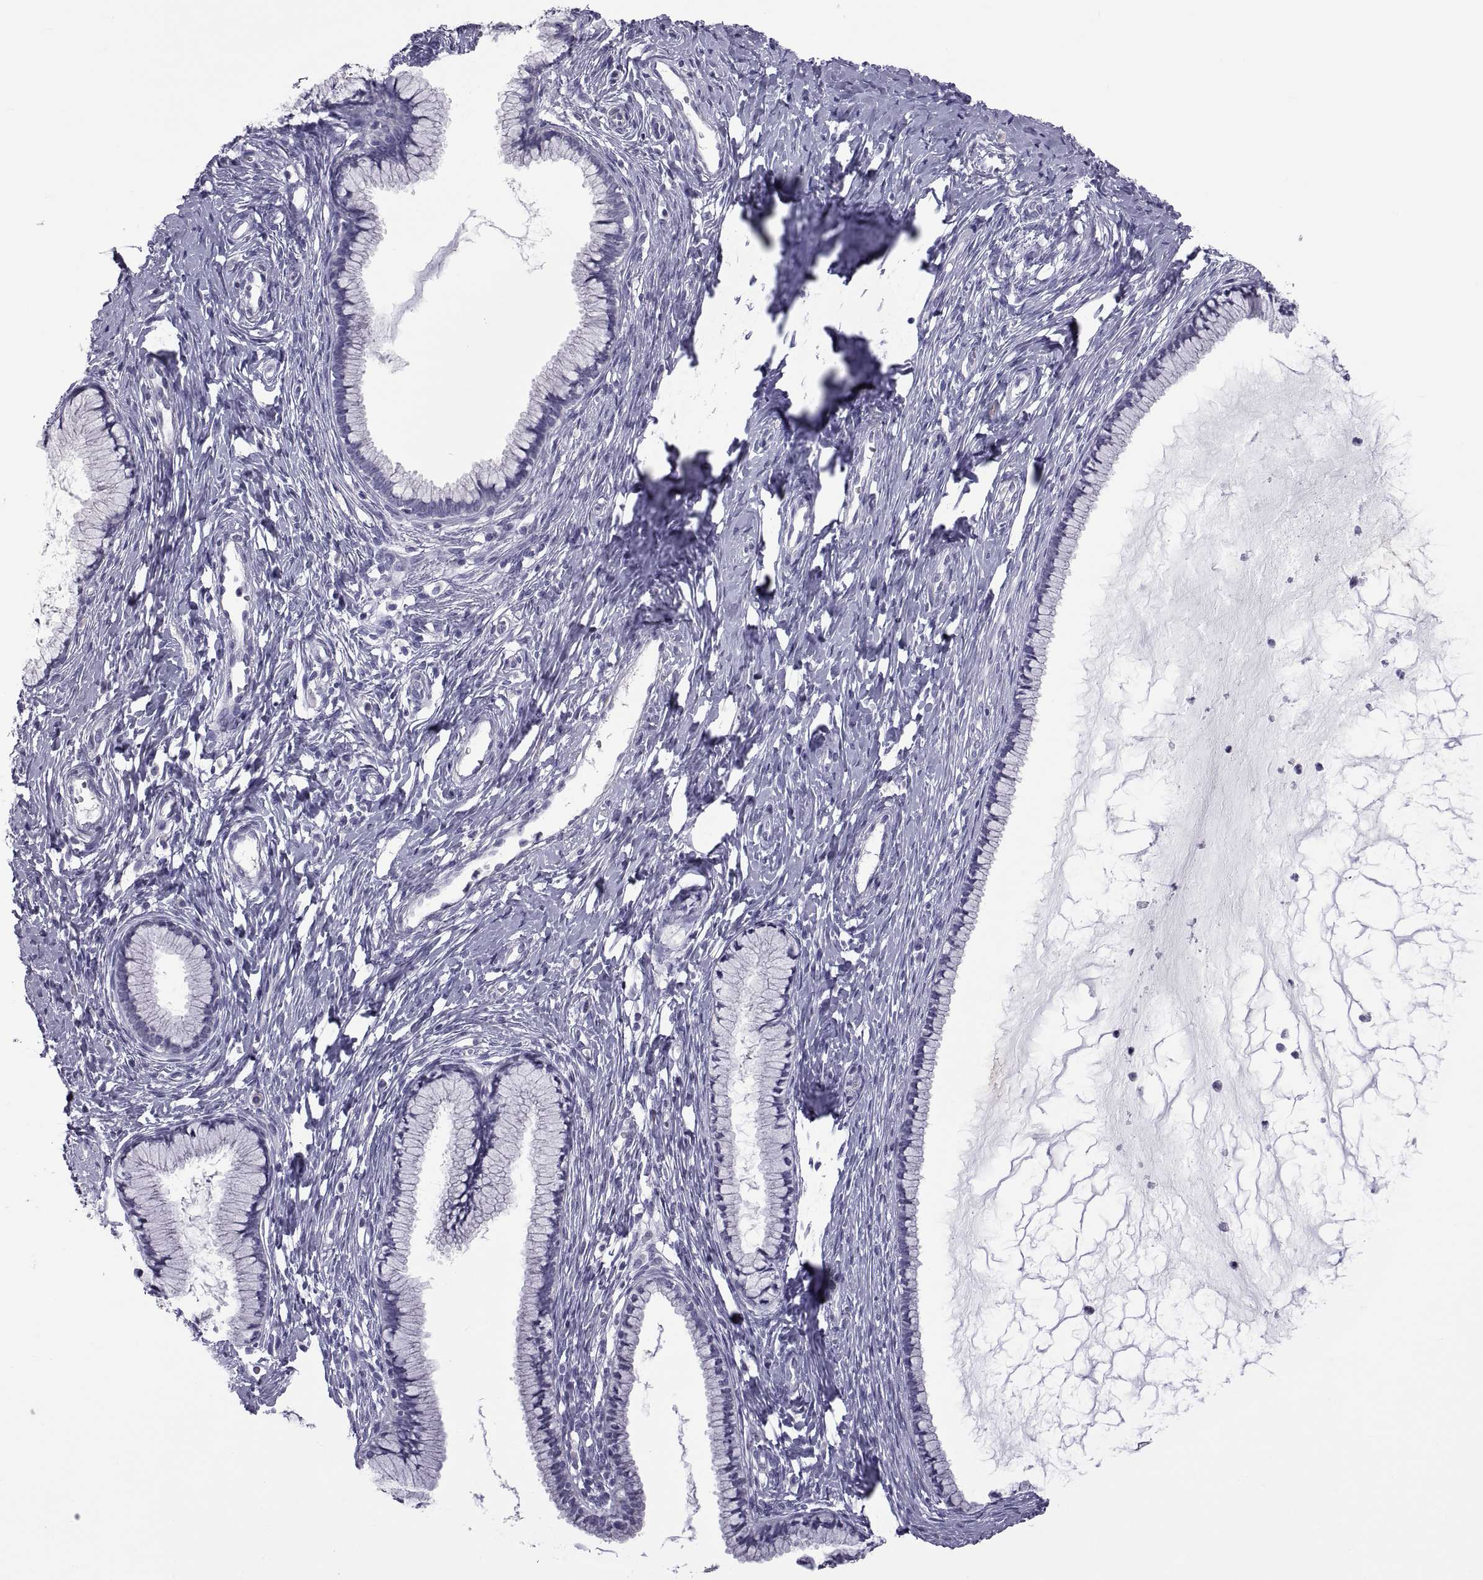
{"staining": {"intensity": "negative", "quantity": "none", "location": "none"}, "tissue": "cervix", "cell_type": "Glandular cells", "image_type": "normal", "snomed": [{"axis": "morphology", "description": "Normal tissue, NOS"}, {"axis": "topography", "description": "Cervix"}], "caption": "Immunohistochemistry (IHC) photomicrograph of normal cervix: human cervix stained with DAB demonstrates no significant protein expression in glandular cells.", "gene": "MAGEB1", "patient": {"sex": "female", "age": 40}}